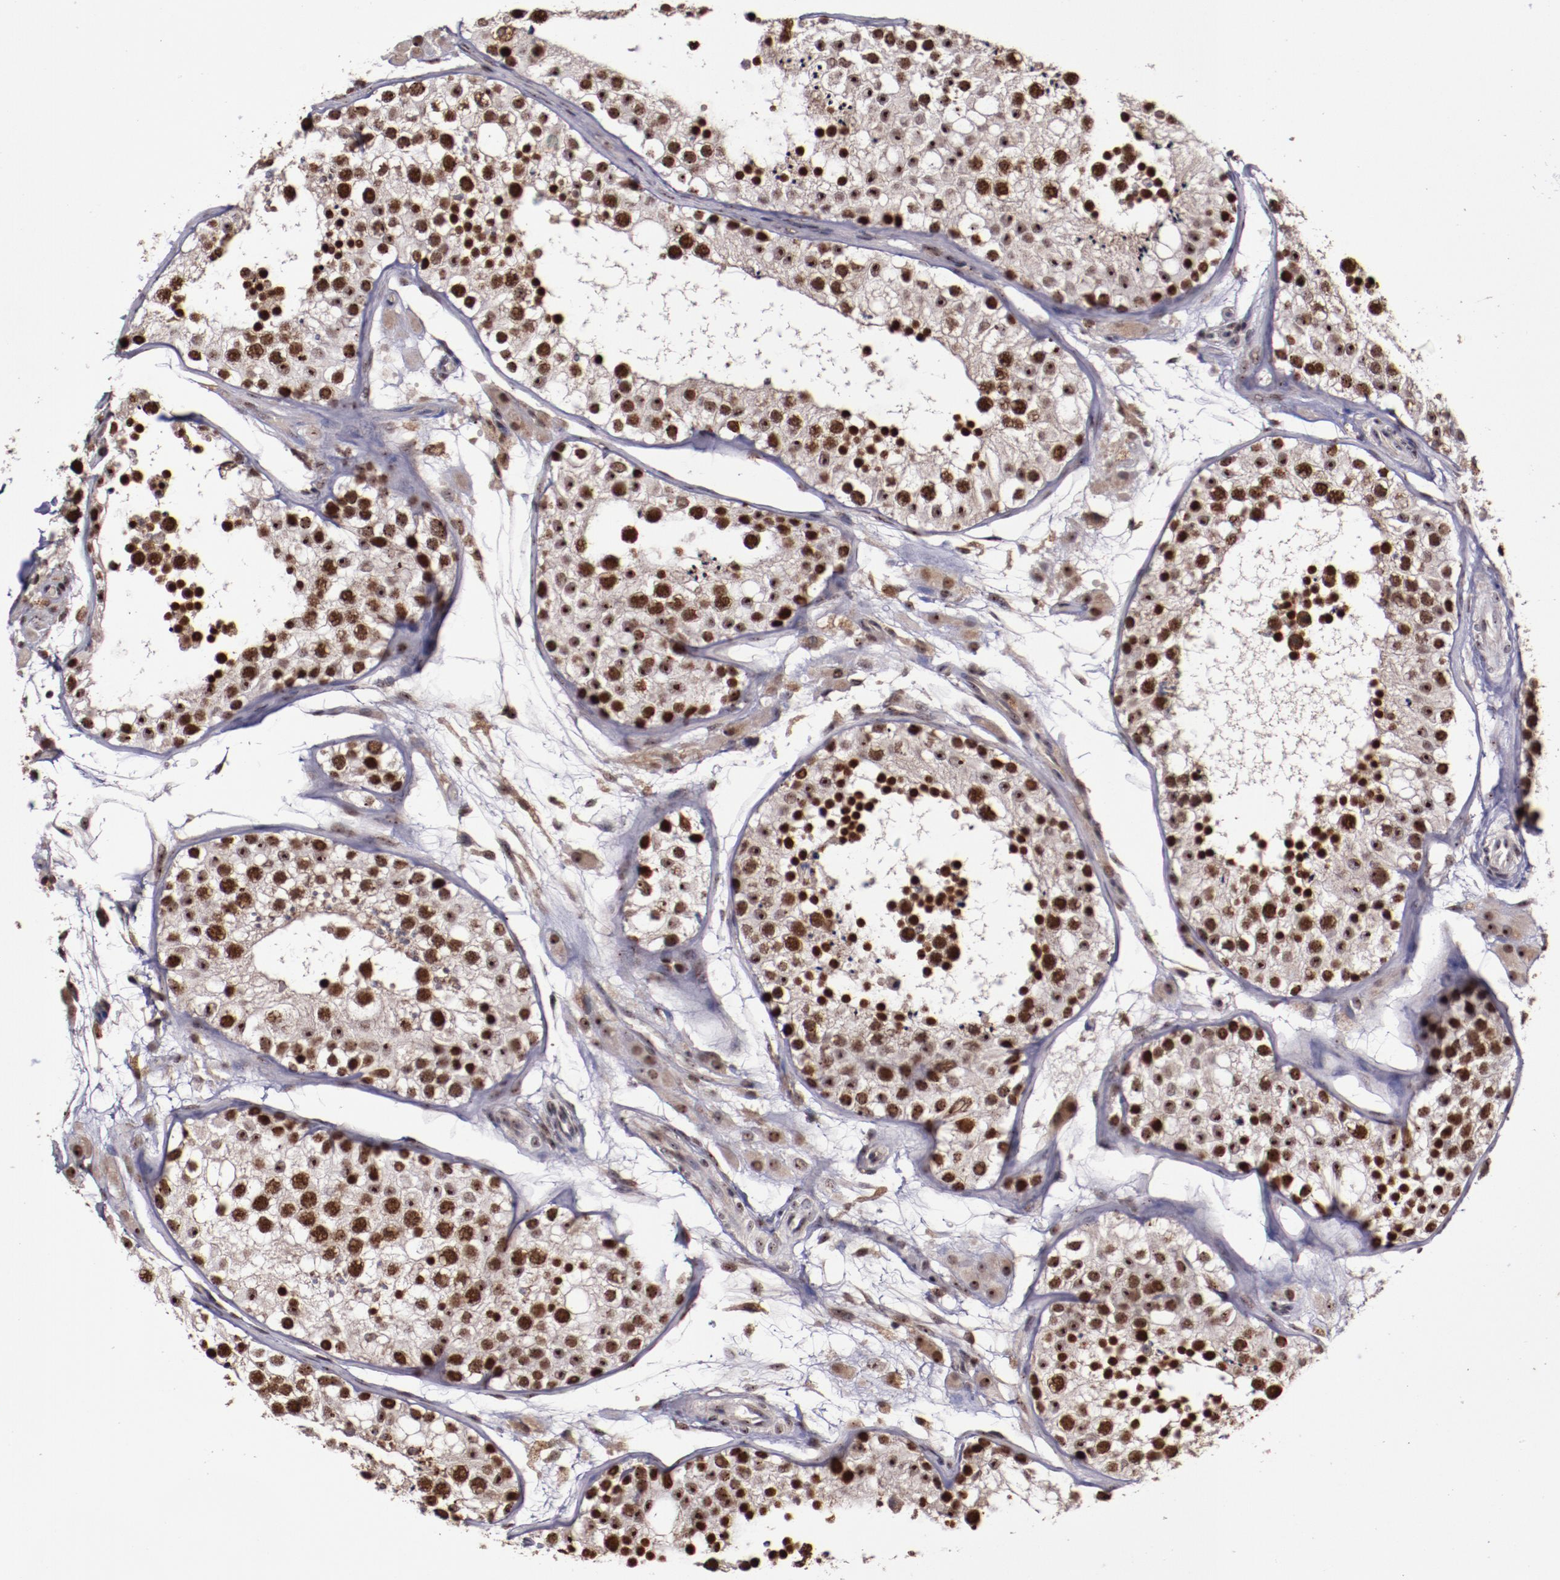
{"staining": {"intensity": "strong", "quantity": ">75%", "location": "cytoplasmic/membranous,nuclear"}, "tissue": "testis", "cell_type": "Cells in seminiferous ducts", "image_type": "normal", "snomed": [{"axis": "morphology", "description": "Normal tissue, NOS"}, {"axis": "topography", "description": "Testis"}], "caption": "This image displays immunohistochemistry (IHC) staining of benign human testis, with high strong cytoplasmic/membranous,nuclear staining in about >75% of cells in seminiferous ducts.", "gene": "CECR2", "patient": {"sex": "male", "age": 26}}